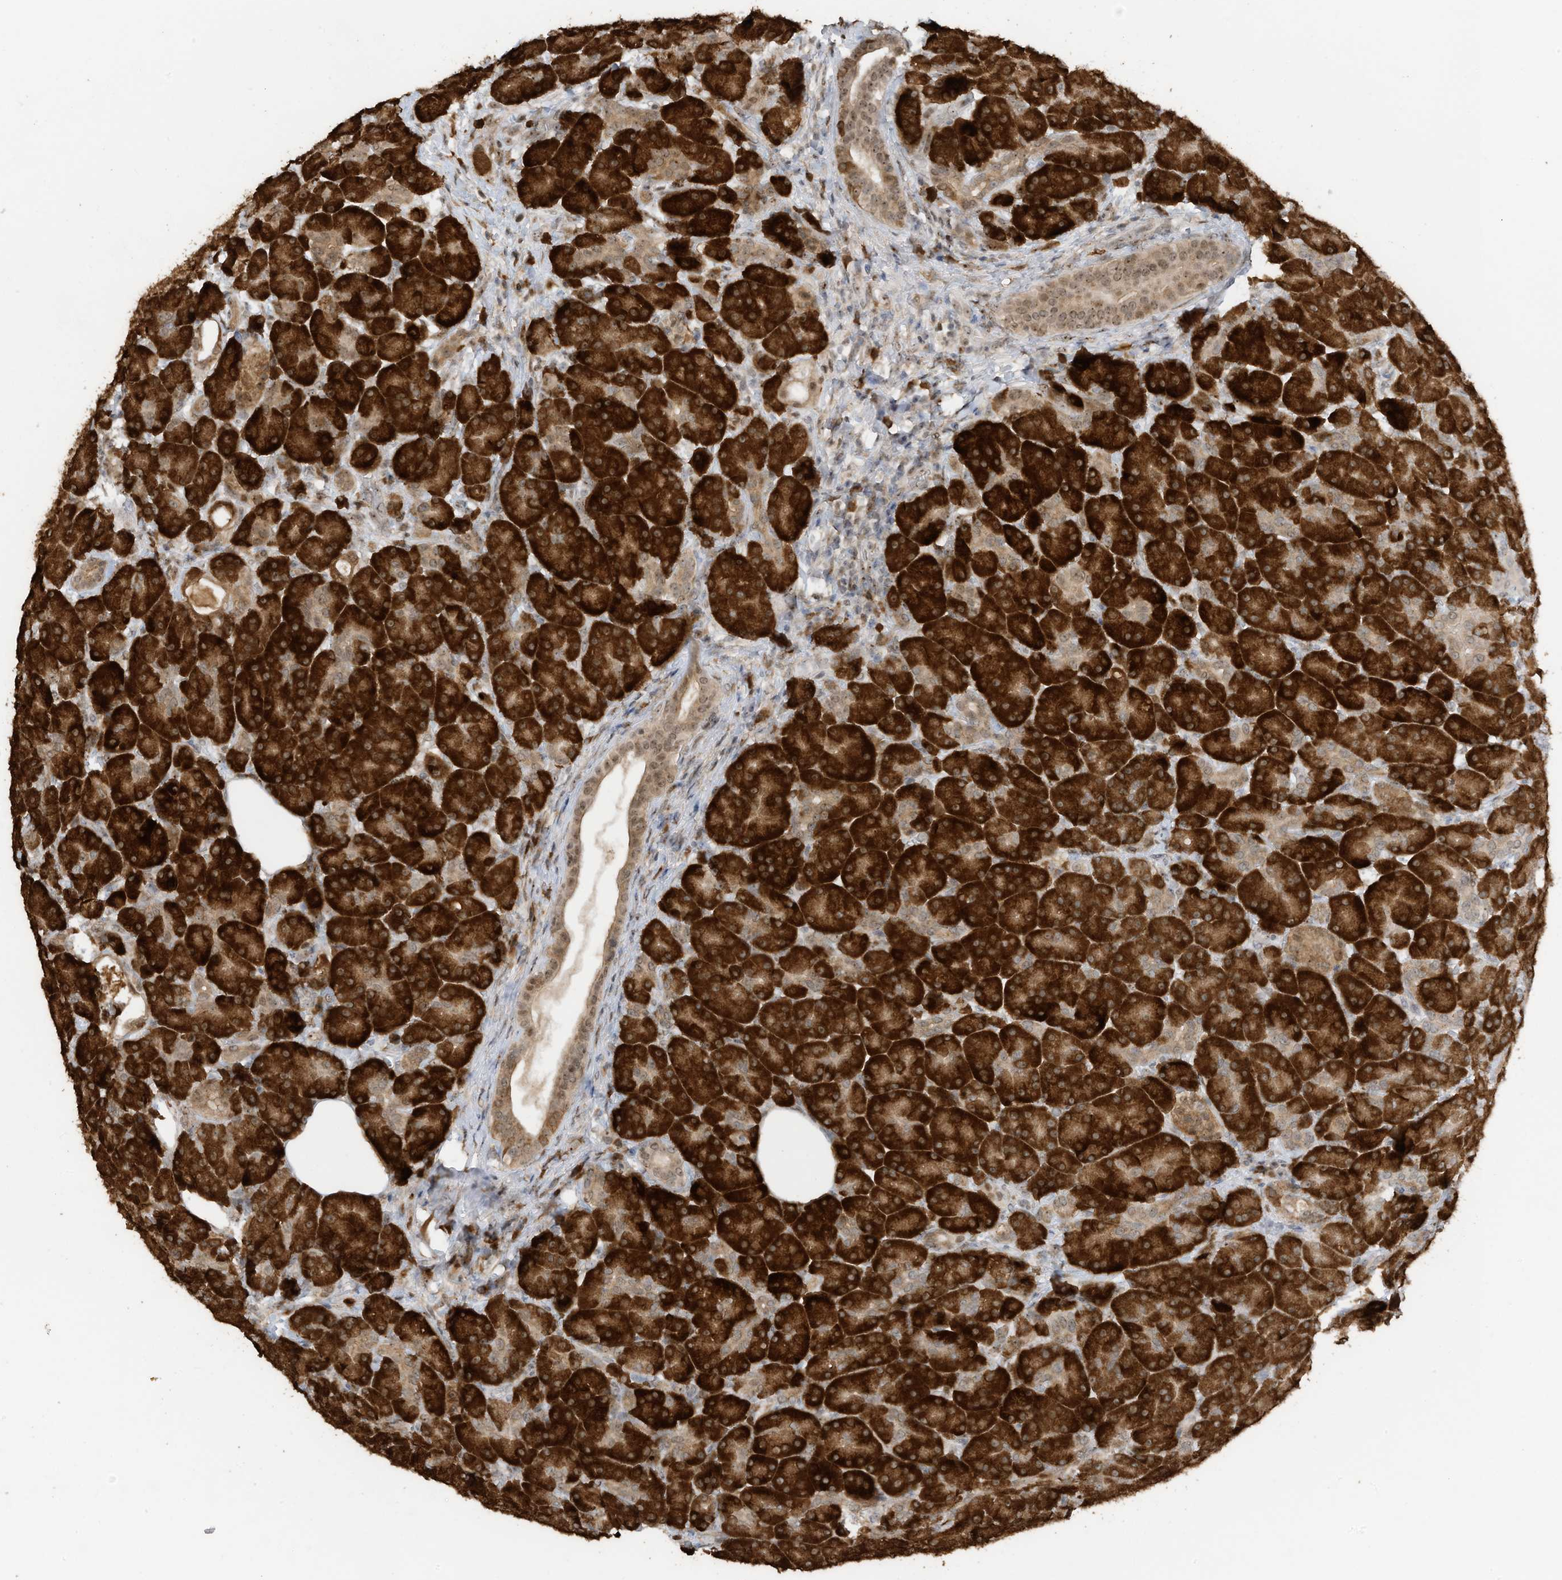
{"staining": {"intensity": "strong", "quantity": ">75%", "location": "cytoplasmic/membranous"}, "tissue": "pancreas", "cell_type": "Exocrine glandular cells", "image_type": "normal", "snomed": [{"axis": "morphology", "description": "Normal tissue, NOS"}, {"axis": "topography", "description": "Pancreas"}], "caption": "Immunohistochemical staining of benign pancreas exhibits high levels of strong cytoplasmic/membranous staining in about >75% of exocrine glandular cells.", "gene": "ERLEC1", "patient": {"sex": "male", "age": 63}}